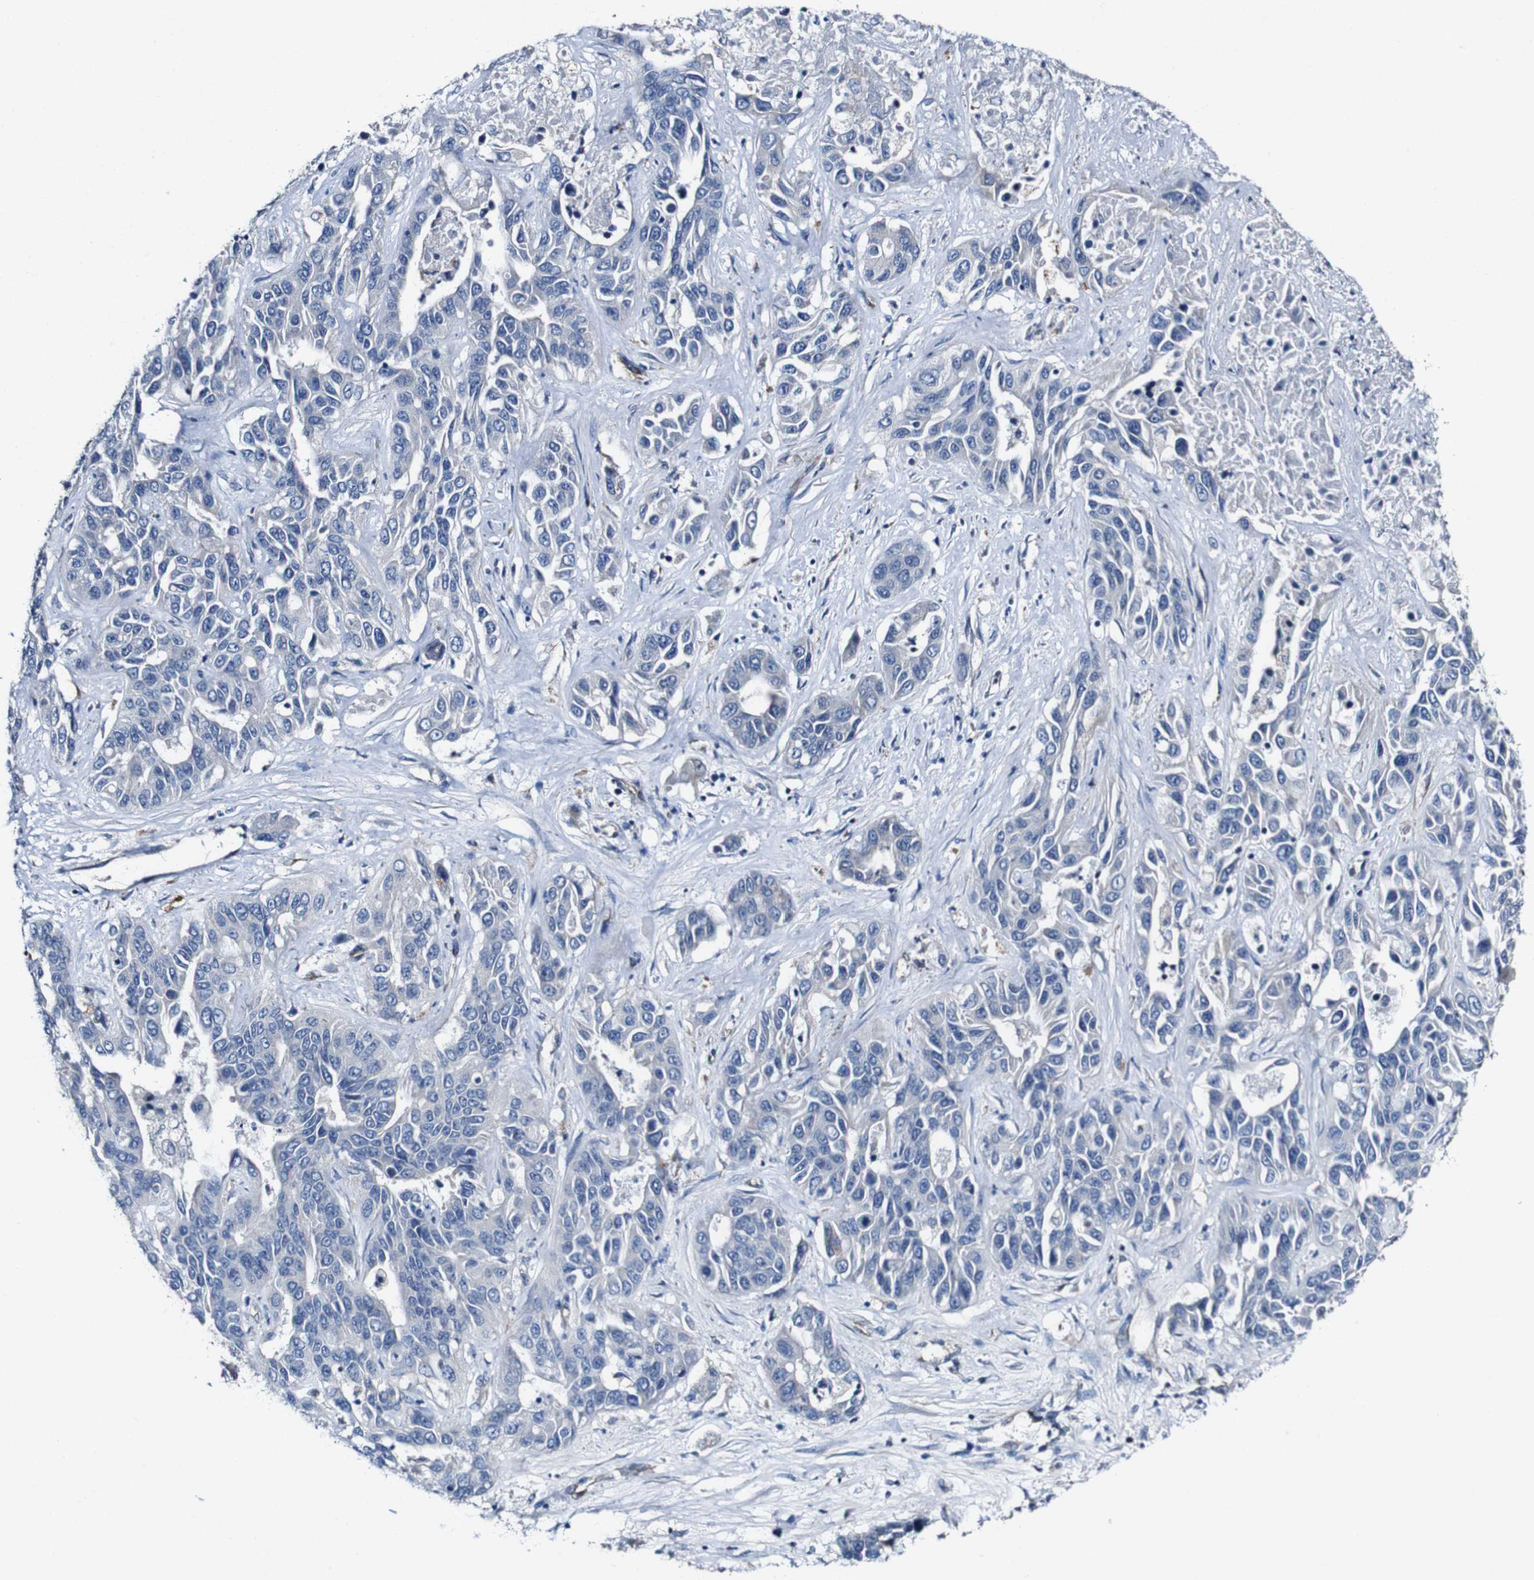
{"staining": {"intensity": "negative", "quantity": "none", "location": "none"}, "tissue": "liver cancer", "cell_type": "Tumor cells", "image_type": "cancer", "snomed": [{"axis": "morphology", "description": "Cholangiocarcinoma"}, {"axis": "topography", "description": "Liver"}], "caption": "Immunohistochemistry (IHC) photomicrograph of neoplastic tissue: liver cholangiocarcinoma stained with DAB (3,3'-diaminobenzidine) shows no significant protein expression in tumor cells.", "gene": "GRAMD1A", "patient": {"sex": "female", "age": 52}}